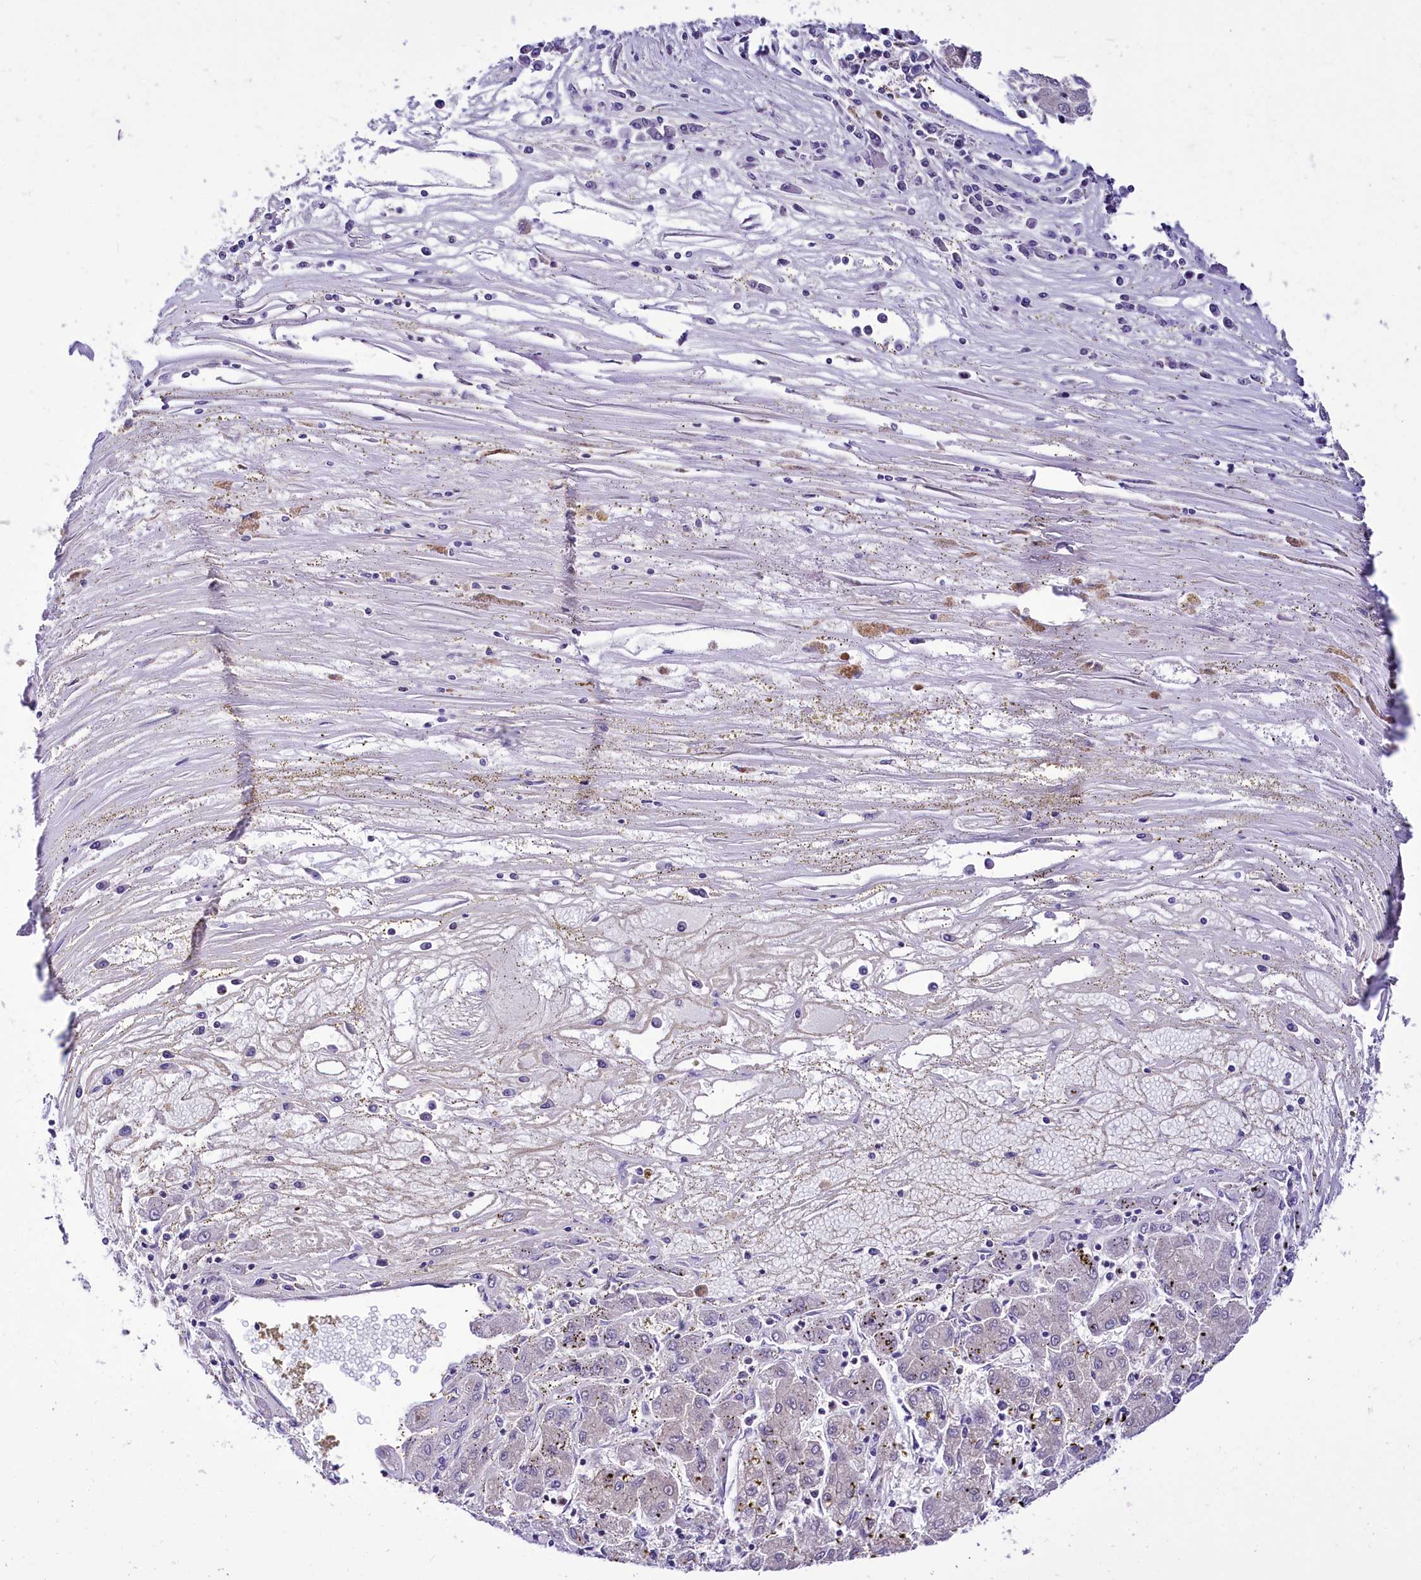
{"staining": {"intensity": "negative", "quantity": "none", "location": "none"}, "tissue": "liver cancer", "cell_type": "Tumor cells", "image_type": "cancer", "snomed": [{"axis": "morphology", "description": "Carcinoma, Hepatocellular, NOS"}, {"axis": "topography", "description": "Liver"}], "caption": "IHC of human liver hepatocellular carcinoma demonstrates no positivity in tumor cells.", "gene": "SCAF11", "patient": {"sex": "male", "age": 72}}